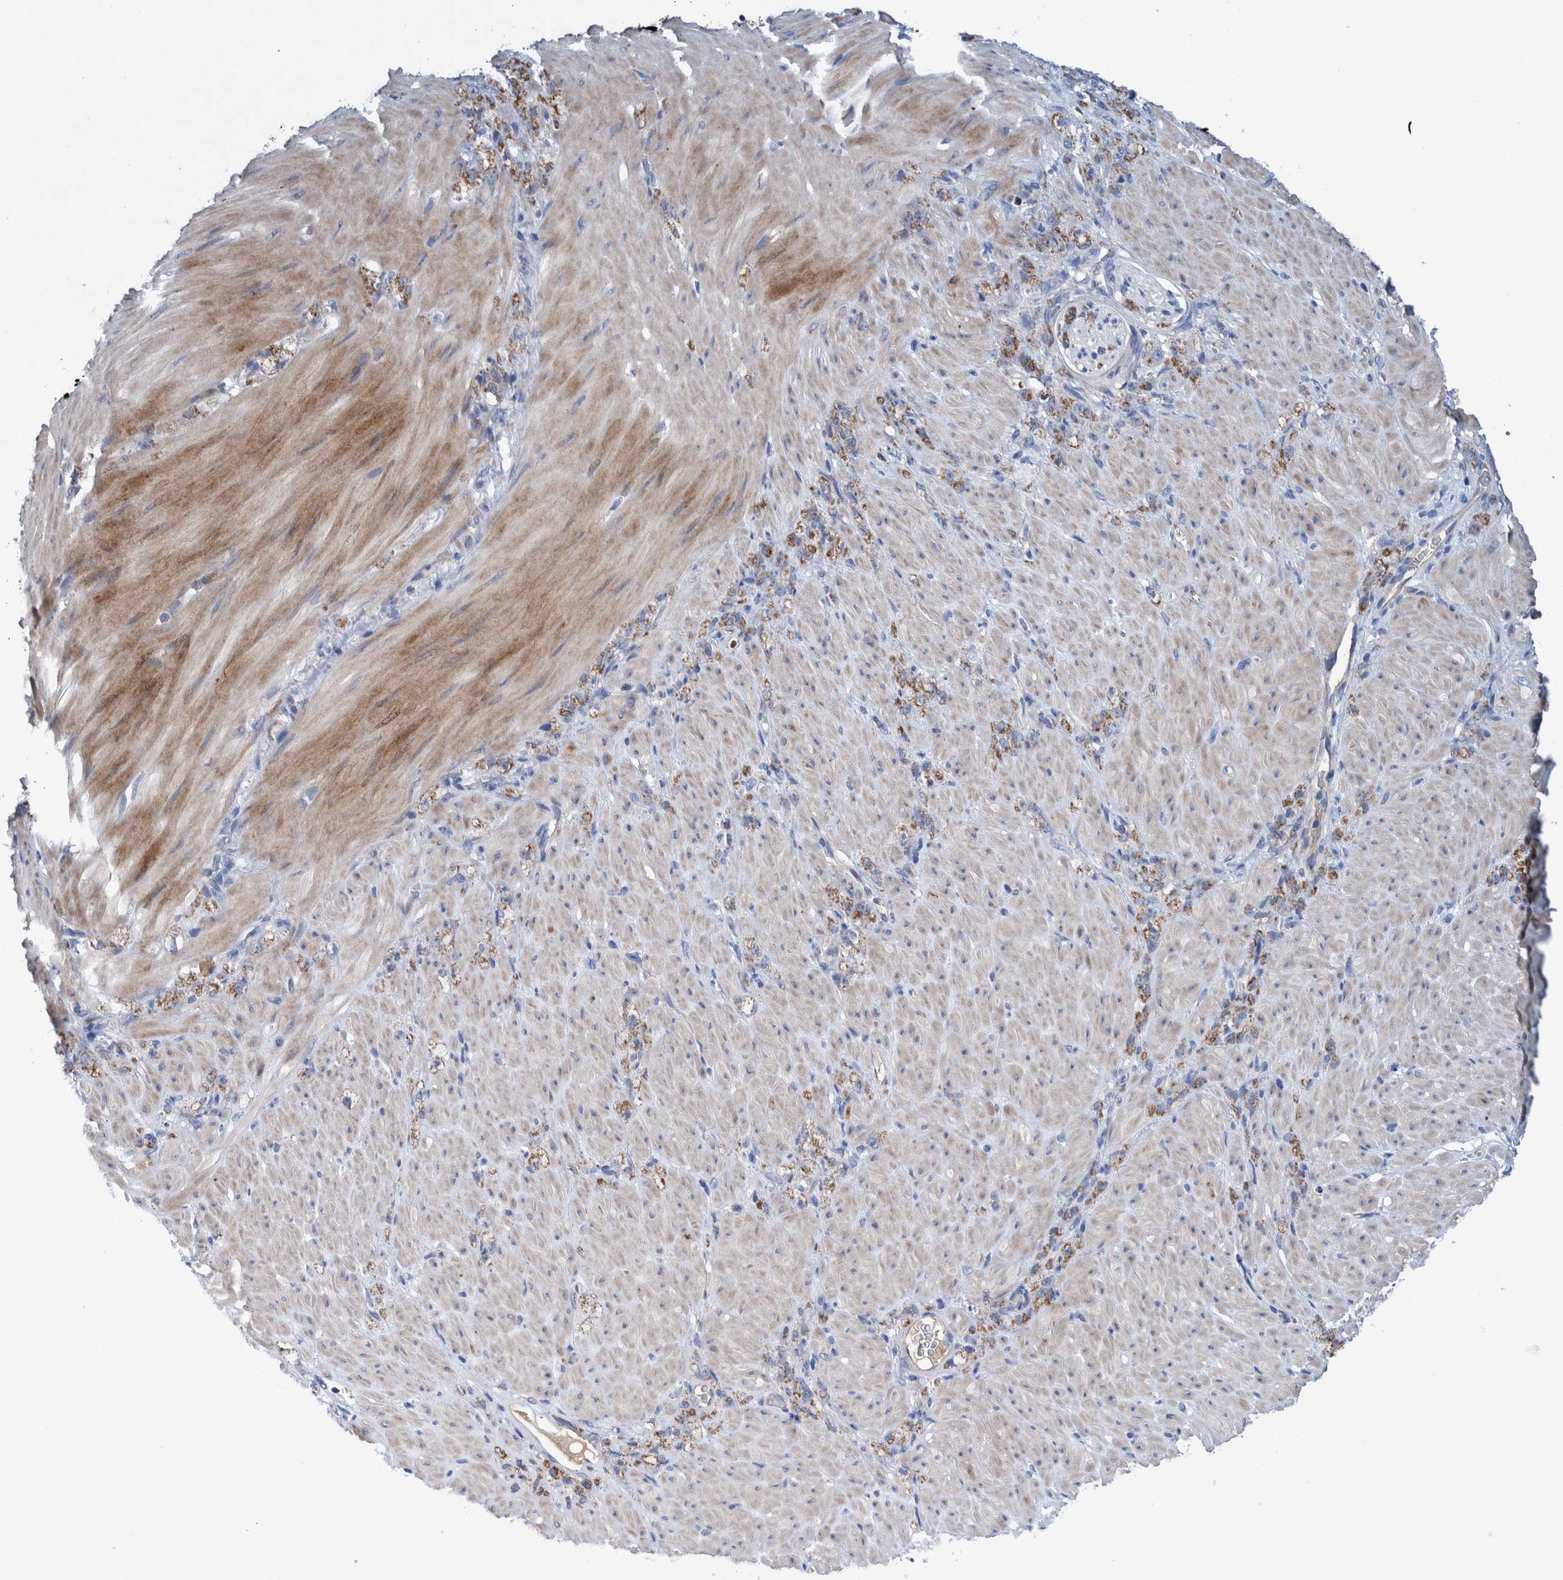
{"staining": {"intensity": "moderate", "quantity": ">75%", "location": "cytoplasmic/membranous"}, "tissue": "stomach cancer", "cell_type": "Tumor cells", "image_type": "cancer", "snomed": [{"axis": "morphology", "description": "Normal tissue, NOS"}, {"axis": "morphology", "description": "Adenocarcinoma, NOS"}, {"axis": "topography", "description": "Stomach"}], "caption": "Stomach cancer stained with DAB immunohistochemistry (IHC) reveals medium levels of moderate cytoplasmic/membranous expression in approximately >75% of tumor cells. (Brightfield microscopy of DAB IHC at high magnification).", "gene": "DECR1", "patient": {"sex": "male", "age": 82}}